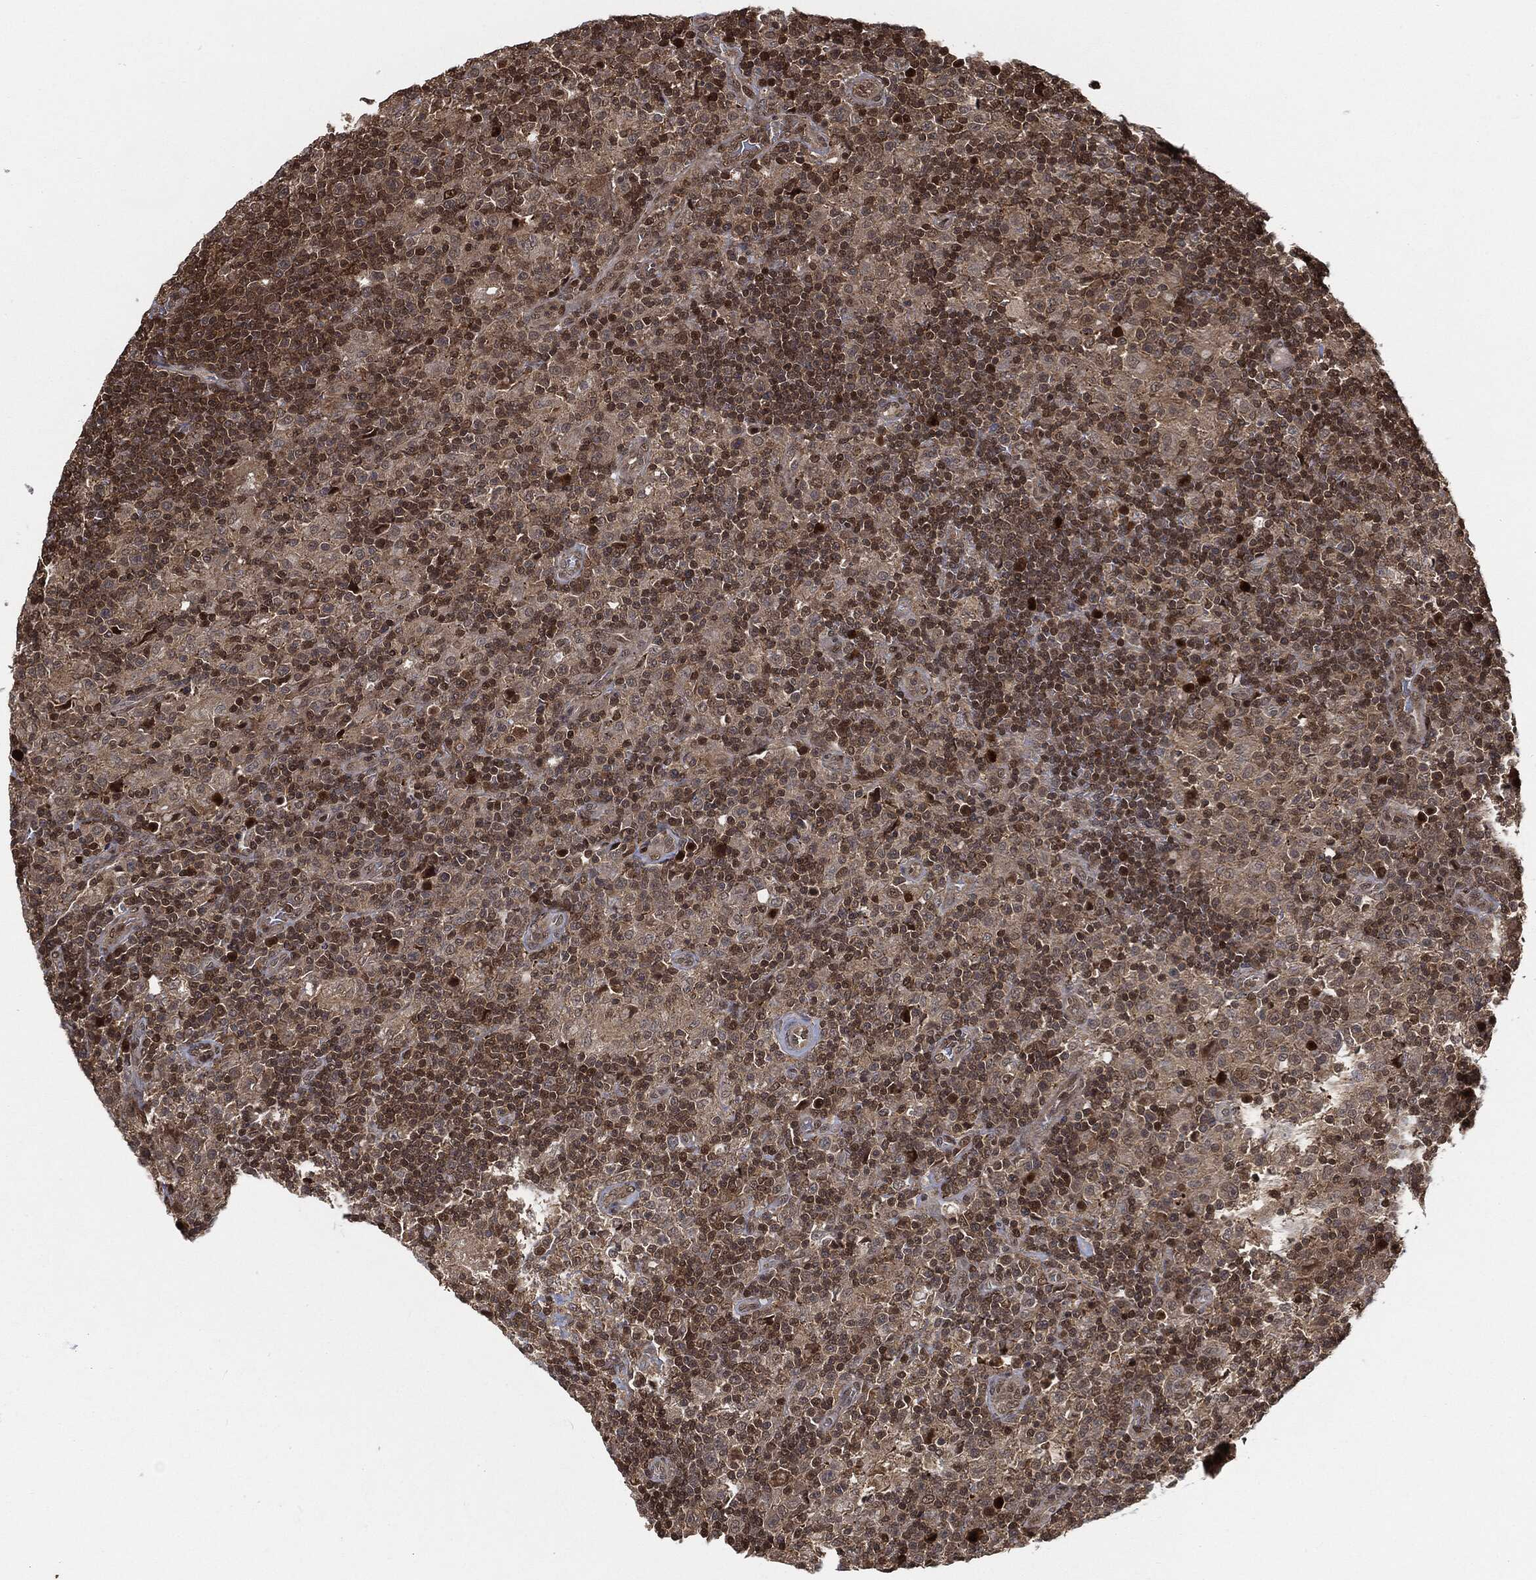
{"staining": {"intensity": "negative", "quantity": "none", "location": "none"}, "tissue": "lymphoma", "cell_type": "Tumor cells", "image_type": "cancer", "snomed": [{"axis": "morphology", "description": "Hodgkin's disease, NOS"}, {"axis": "topography", "description": "Lymph node"}], "caption": "A histopathology image of Hodgkin's disease stained for a protein shows no brown staining in tumor cells.", "gene": "CUTA", "patient": {"sex": "male", "age": 70}}